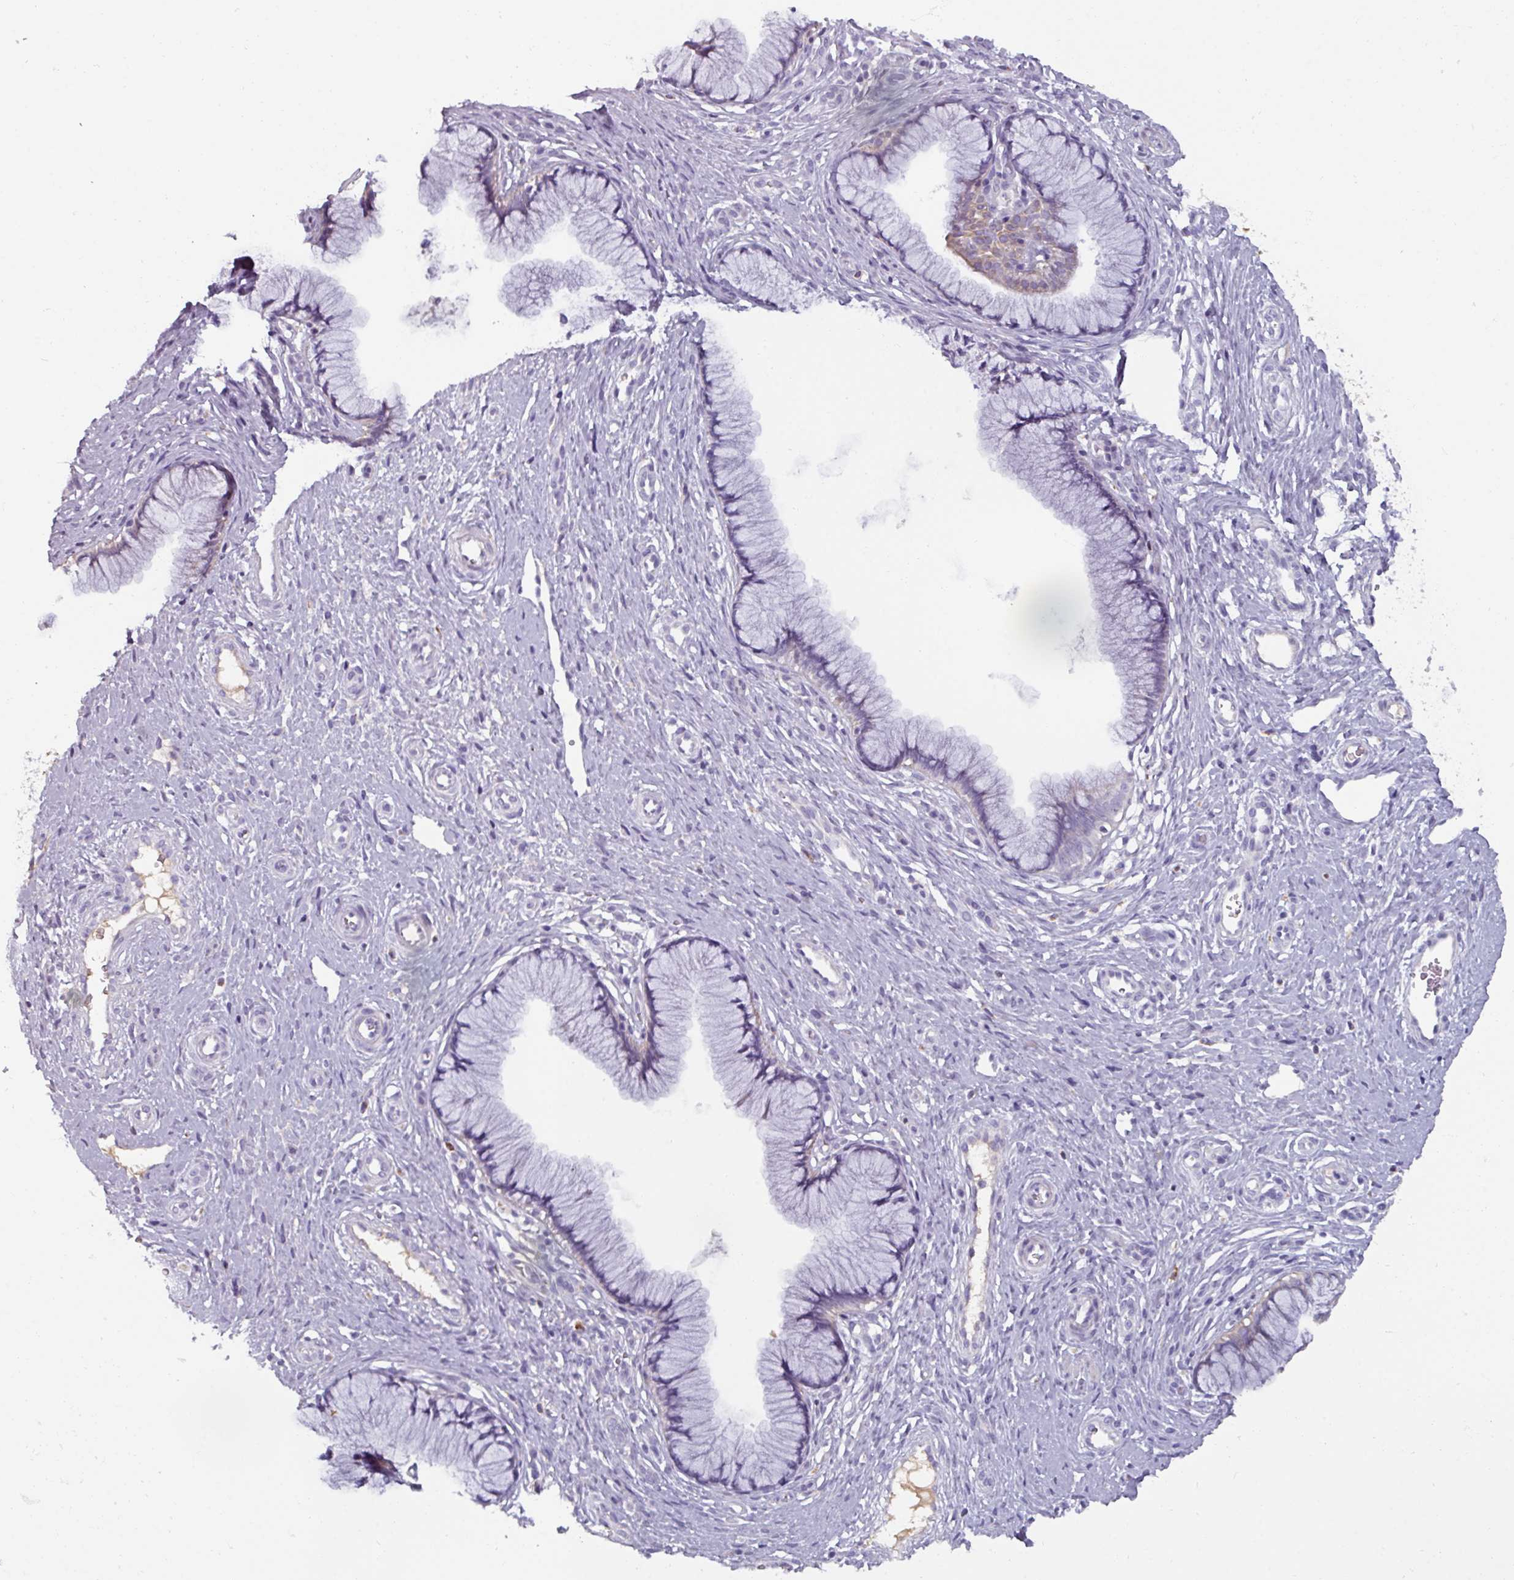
{"staining": {"intensity": "moderate", "quantity": "<25%", "location": "cytoplasmic/membranous"}, "tissue": "cervix", "cell_type": "Glandular cells", "image_type": "normal", "snomed": [{"axis": "morphology", "description": "Normal tissue, NOS"}, {"axis": "topography", "description": "Cervix"}], "caption": "Glandular cells exhibit low levels of moderate cytoplasmic/membranous staining in approximately <25% of cells in benign human cervix.", "gene": "SPESP1", "patient": {"sex": "female", "age": 36}}